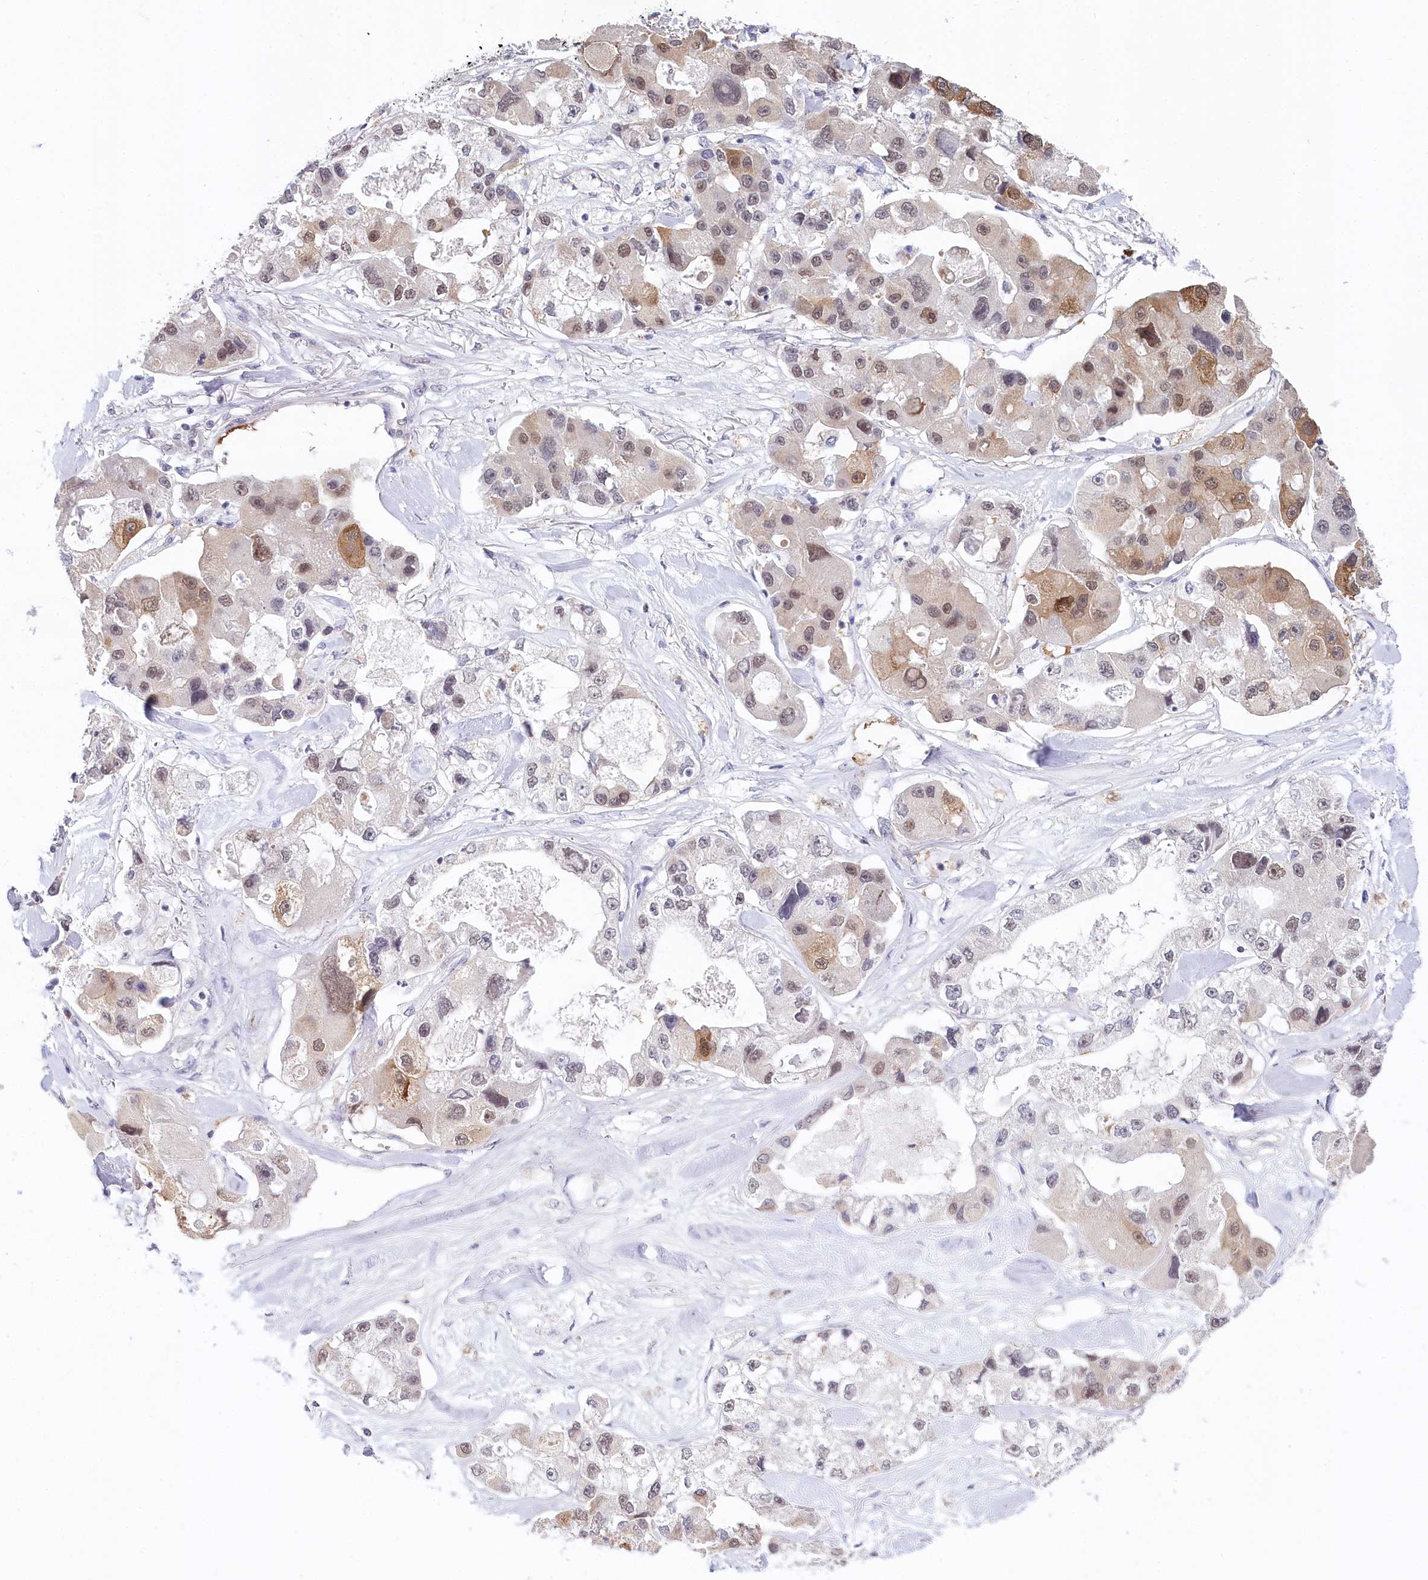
{"staining": {"intensity": "moderate", "quantity": "<25%", "location": "cytoplasmic/membranous,nuclear"}, "tissue": "lung cancer", "cell_type": "Tumor cells", "image_type": "cancer", "snomed": [{"axis": "morphology", "description": "Adenocarcinoma, NOS"}, {"axis": "topography", "description": "Lung"}], "caption": "Lung adenocarcinoma tissue exhibits moderate cytoplasmic/membranous and nuclear staining in approximately <25% of tumor cells The staining was performed using DAB to visualize the protein expression in brown, while the nuclei were stained in blue with hematoxylin (Magnification: 20x).", "gene": "AMTN", "patient": {"sex": "female", "age": 54}}